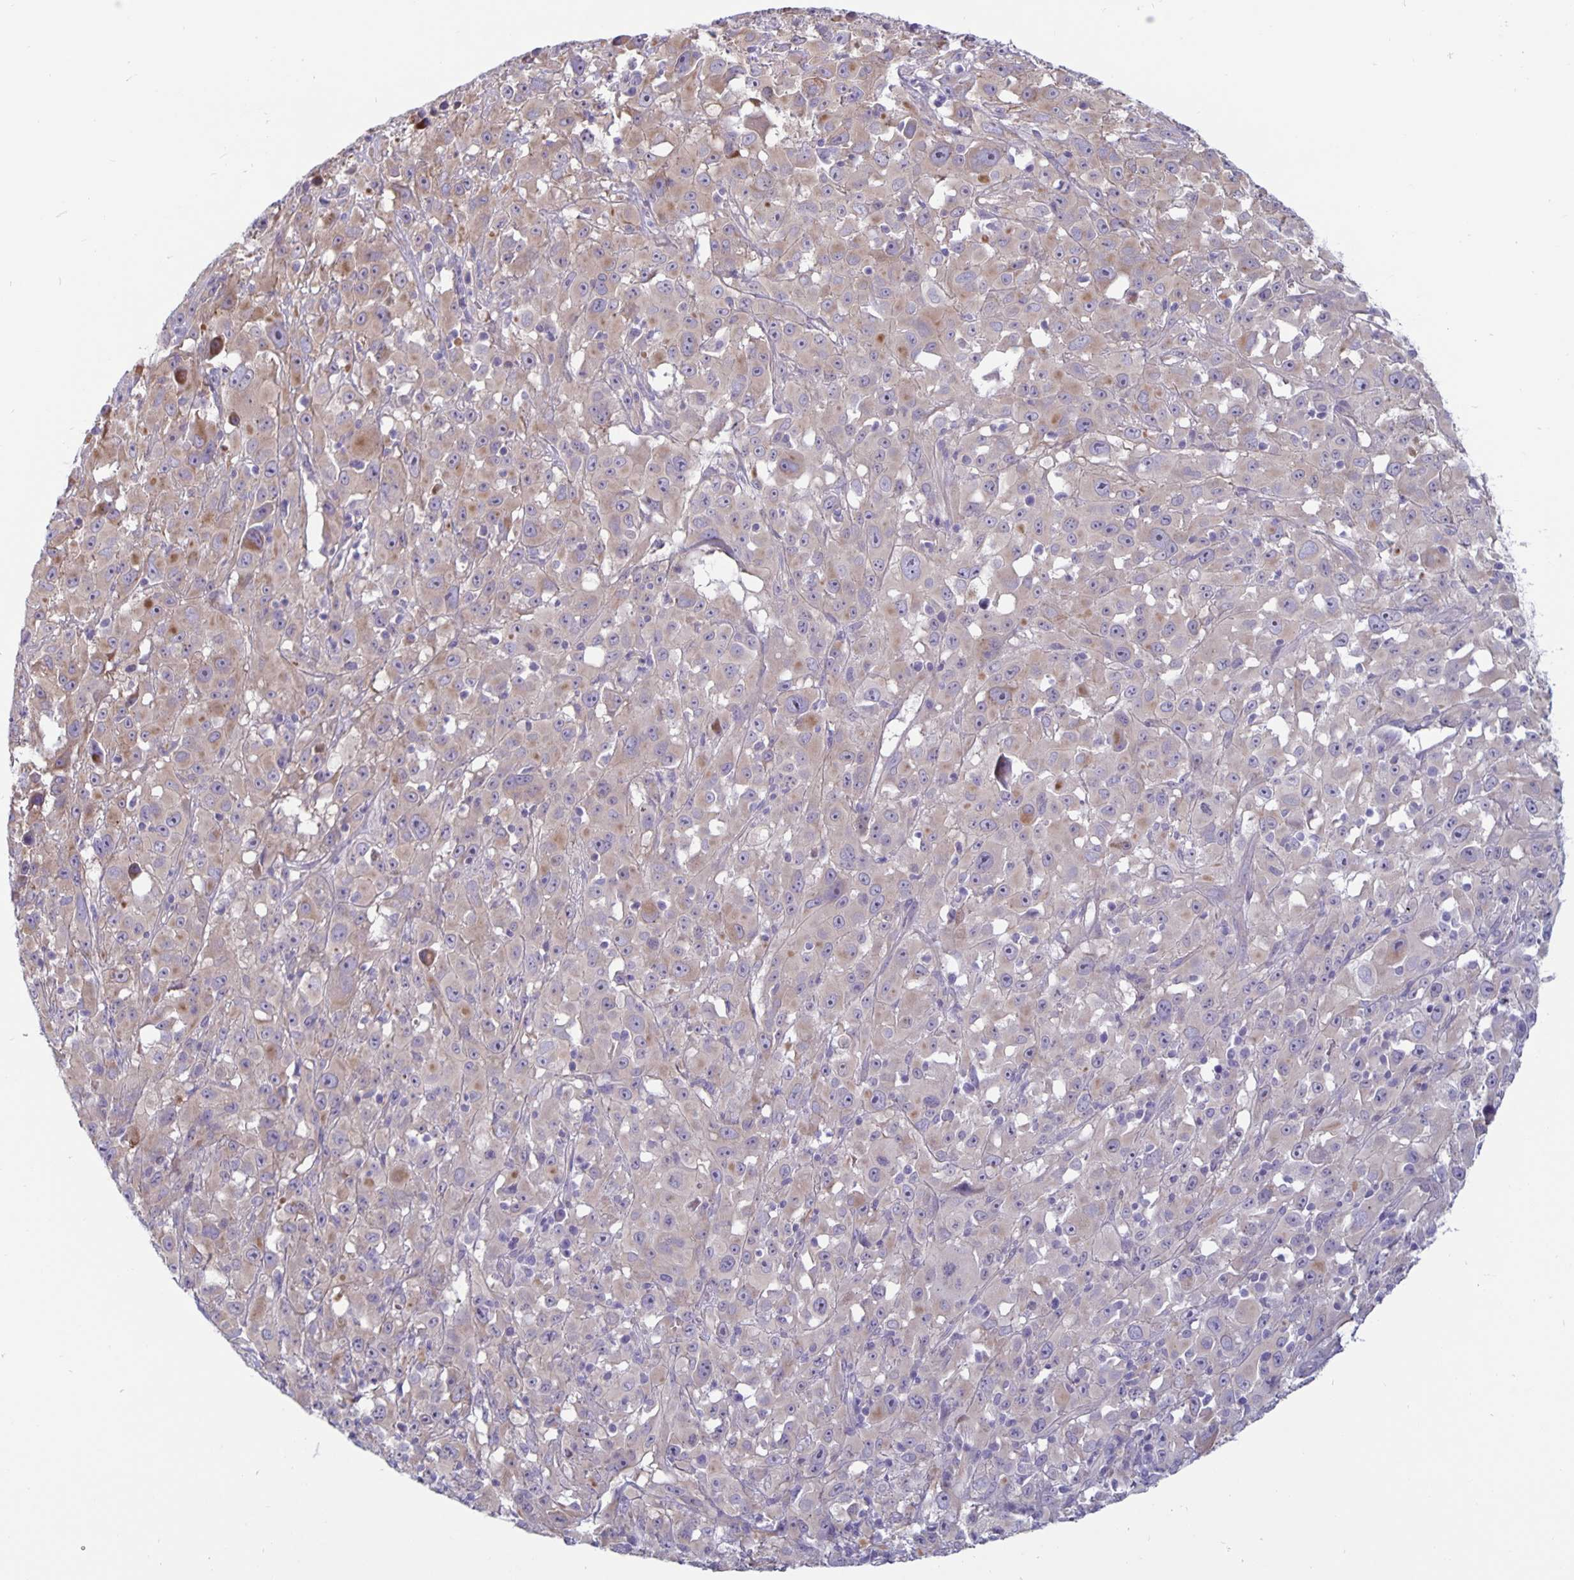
{"staining": {"intensity": "weak", "quantity": "25%-75%", "location": "cytoplasmic/membranous"}, "tissue": "melanoma", "cell_type": "Tumor cells", "image_type": "cancer", "snomed": [{"axis": "morphology", "description": "Malignant melanoma, Metastatic site"}, {"axis": "topography", "description": "Soft tissue"}], "caption": "Brown immunohistochemical staining in human malignant melanoma (metastatic site) demonstrates weak cytoplasmic/membranous expression in approximately 25%-75% of tumor cells. The protein of interest is stained brown, and the nuclei are stained in blue (DAB IHC with brightfield microscopy, high magnification).", "gene": "PLCB3", "patient": {"sex": "male", "age": 50}}